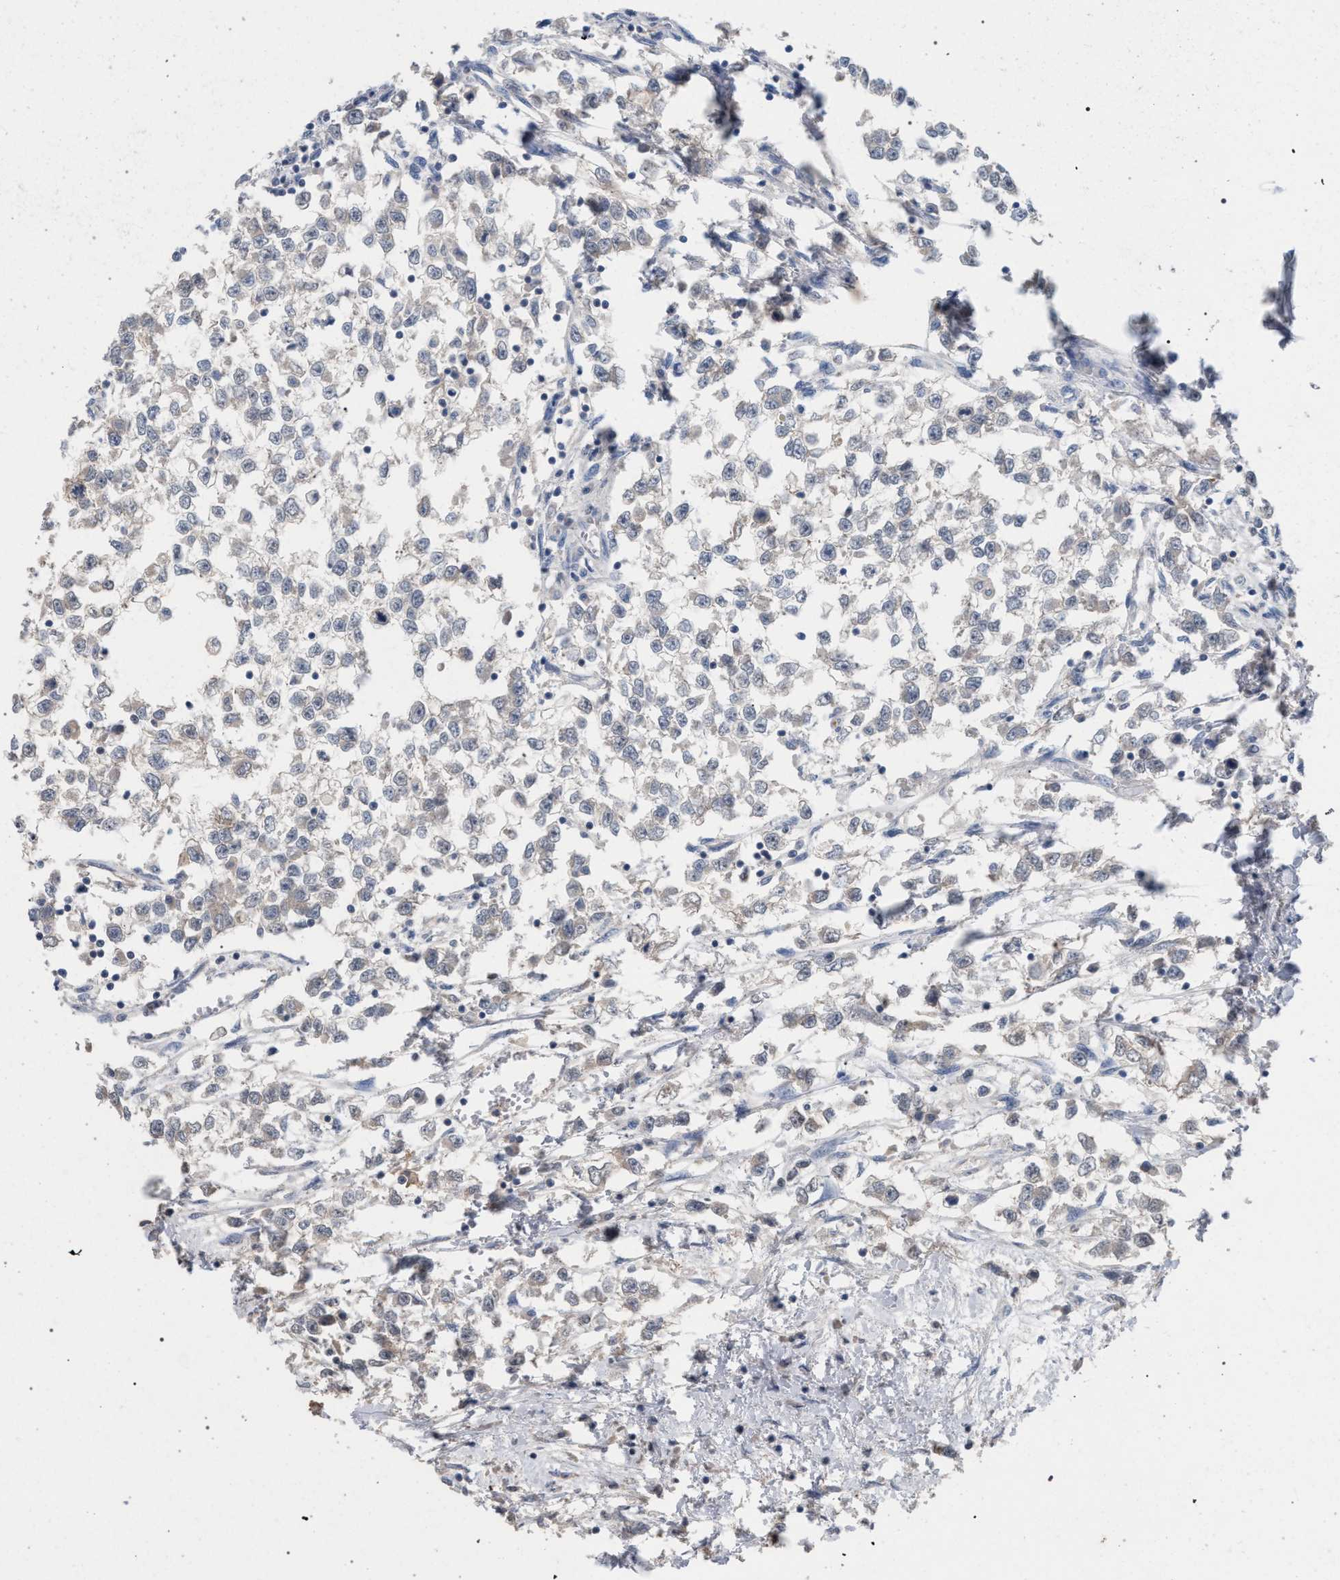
{"staining": {"intensity": "weak", "quantity": "<25%", "location": "cytoplasmic/membranous"}, "tissue": "testis cancer", "cell_type": "Tumor cells", "image_type": "cancer", "snomed": [{"axis": "morphology", "description": "Seminoma, NOS"}, {"axis": "morphology", "description": "Carcinoma, Embryonal, NOS"}, {"axis": "topography", "description": "Testis"}], "caption": "Tumor cells are negative for brown protein staining in testis seminoma.", "gene": "TECPR1", "patient": {"sex": "male", "age": 51}}